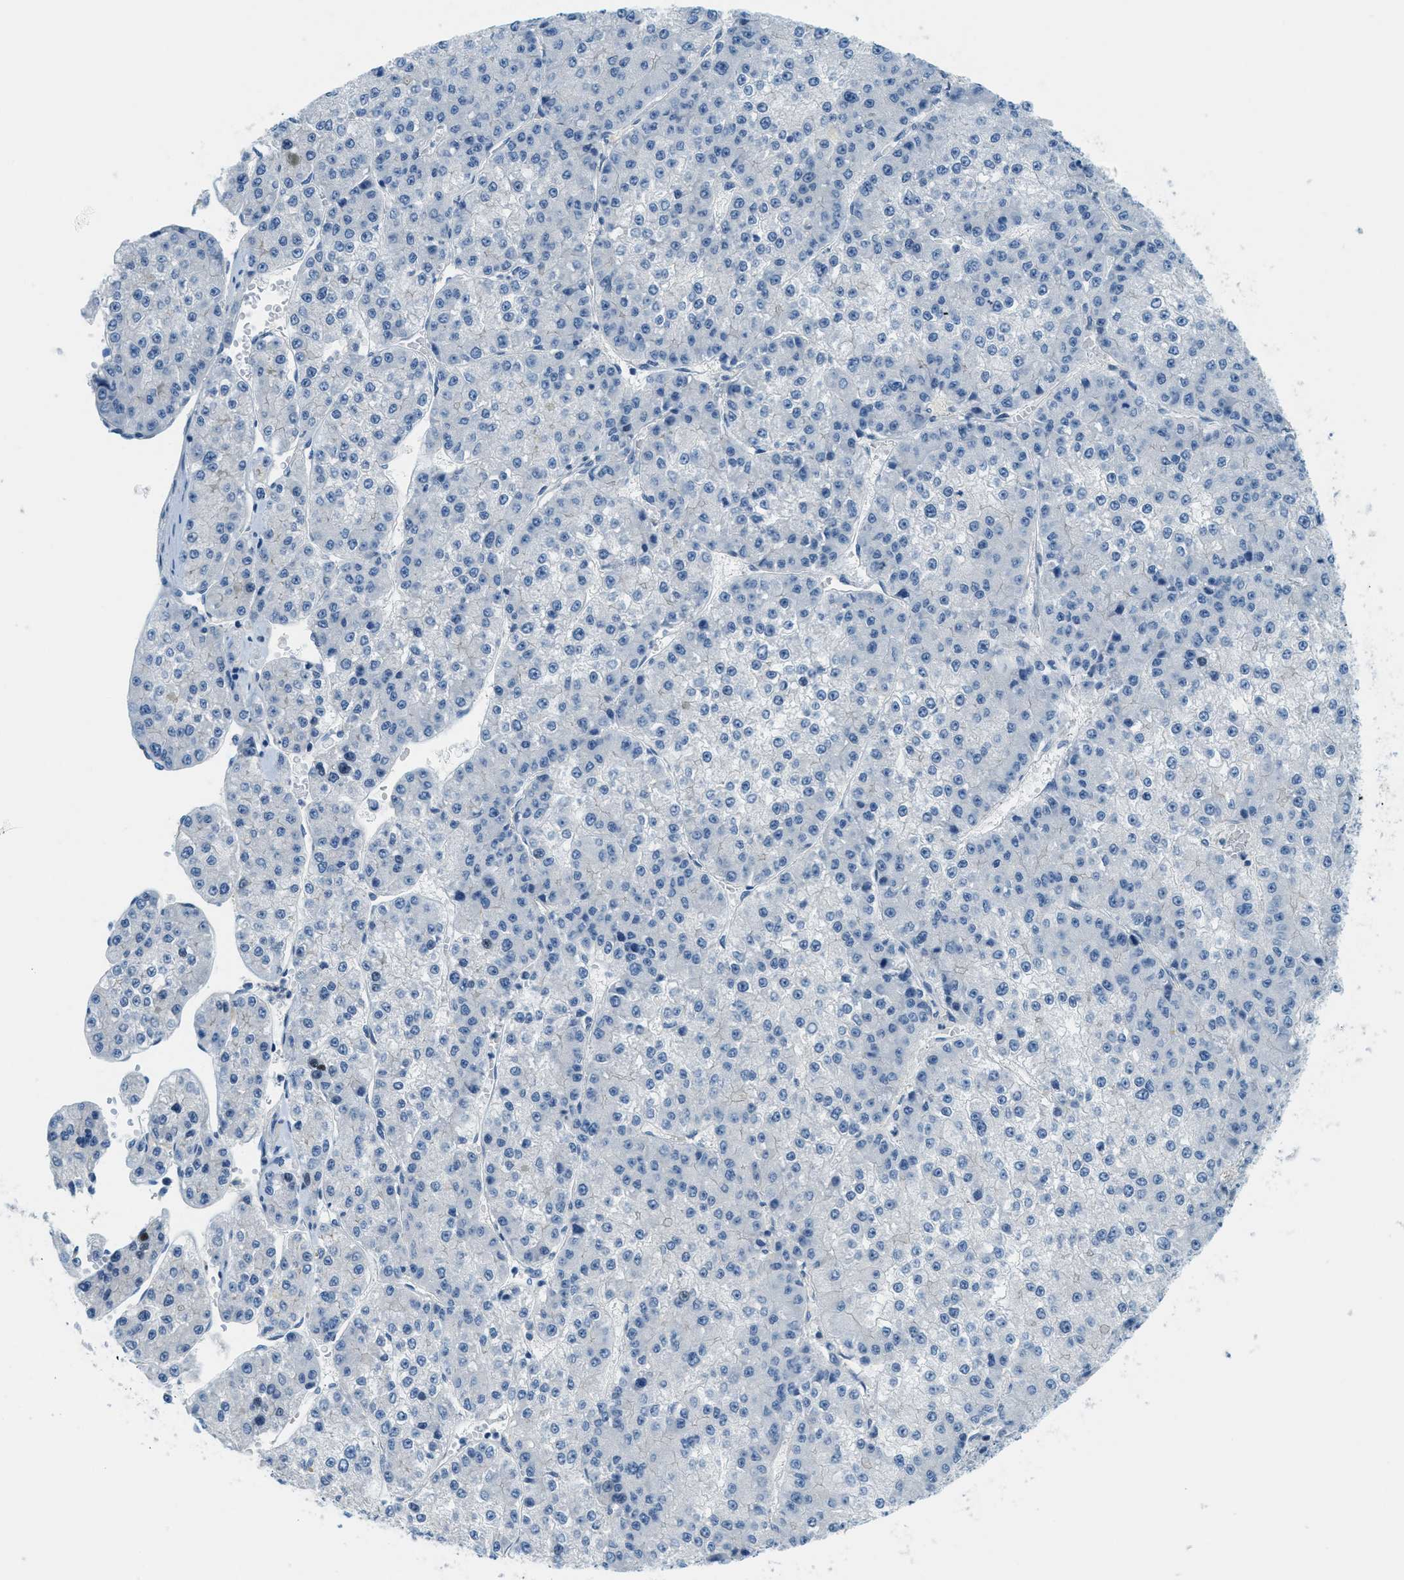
{"staining": {"intensity": "negative", "quantity": "none", "location": "none"}, "tissue": "liver cancer", "cell_type": "Tumor cells", "image_type": "cancer", "snomed": [{"axis": "morphology", "description": "Carcinoma, Hepatocellular, NOS"}, {"axis": "topography", "description": "Liver"}], "caption": "DAB (3,3'-diaminobenzidine) immunohistochemical staining of liver cancer displays no significant expression in tumor cells.", "gene": "CYP4X1", "patient": {"sex": "female", "age": 73}}